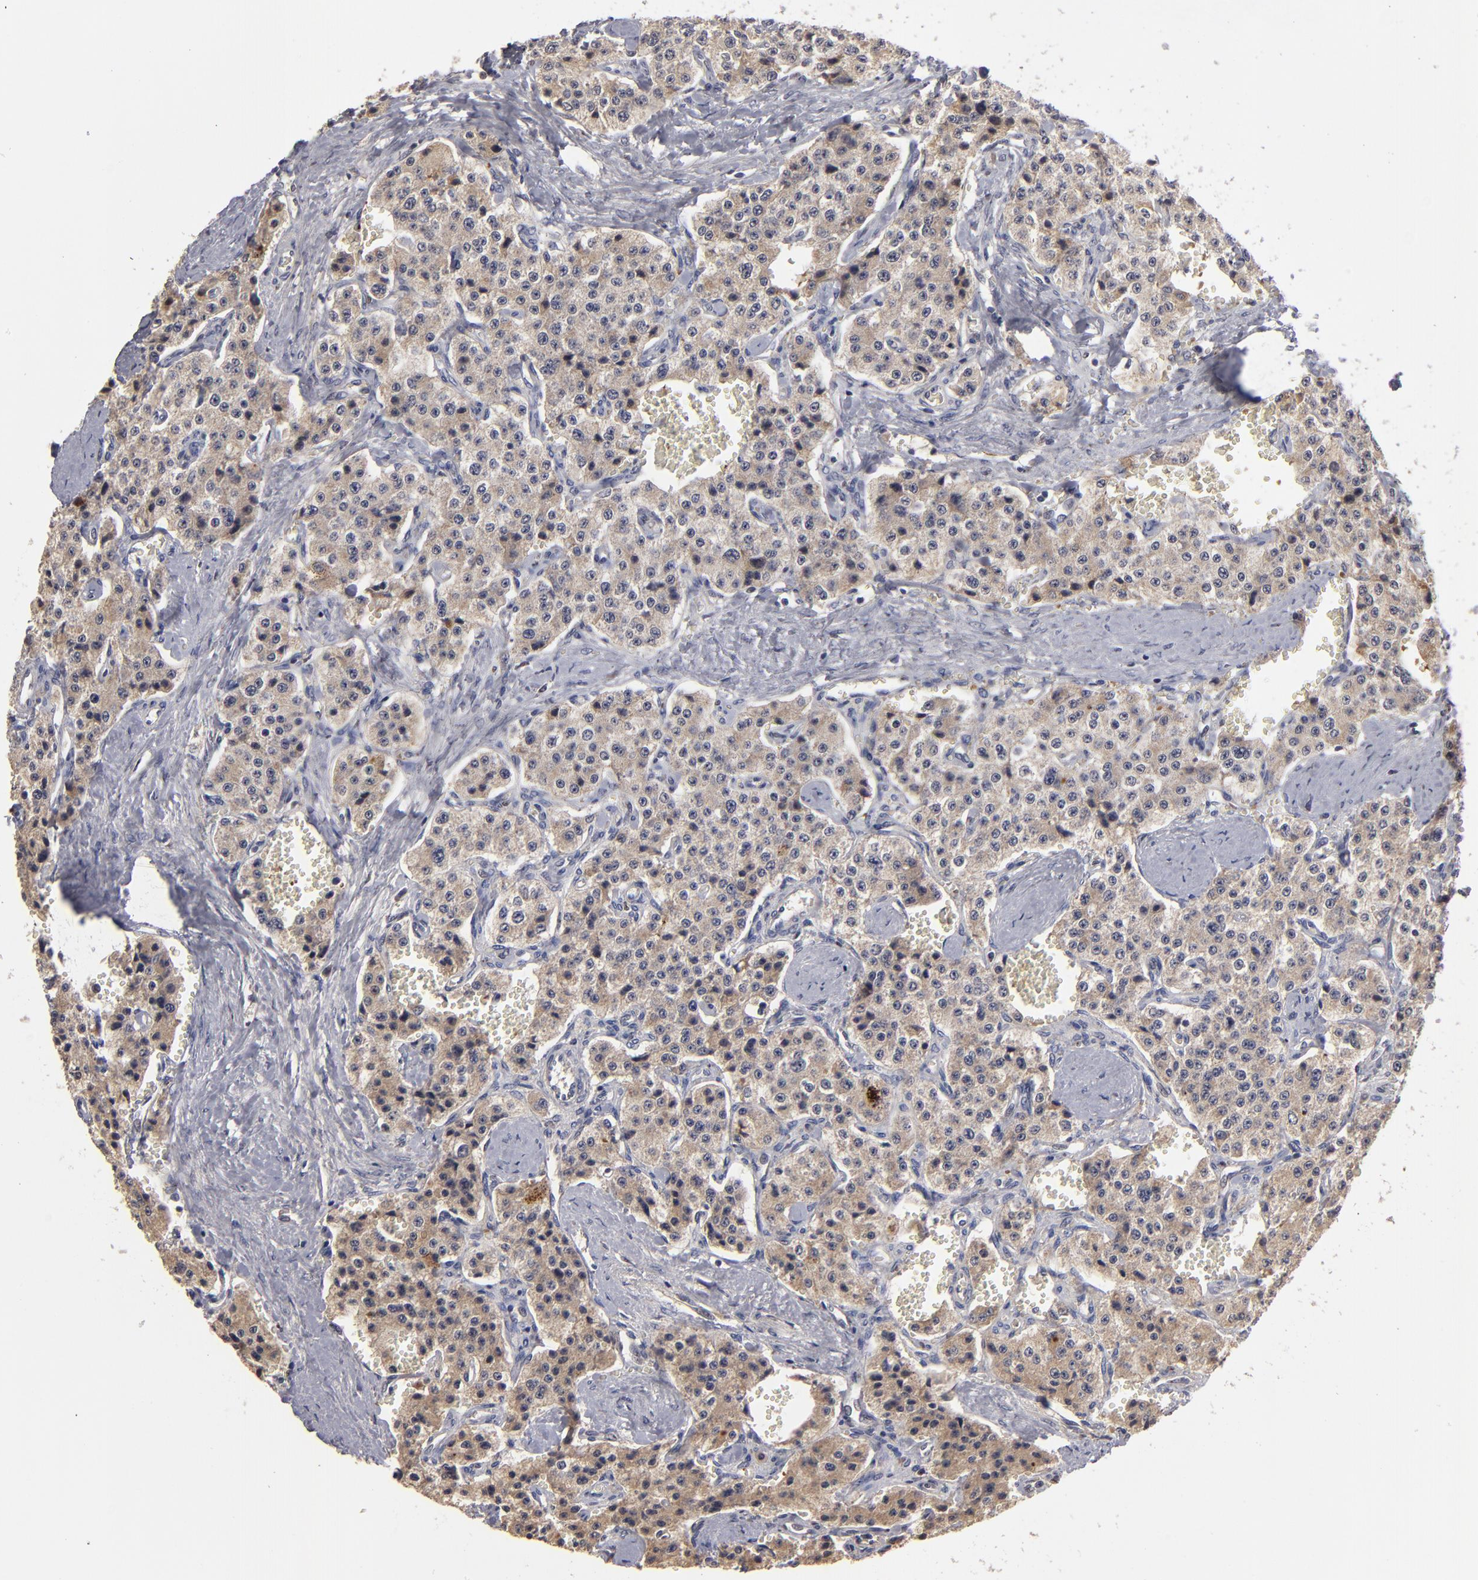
{"staining": {"intensity": "moderate", "quantity": ">75%", "location": "cytoplasmic/membranous"}, "tissue": "carcinoid", "cell_type": "Tumor cells", "image_type": "cancer", "snomed": [{"axis": "morphology", "description": "Carcinoid, malignant, NOS"}, {"axis": "topography", "description": "Small intestine"}], "caption": "Moderate cytoplasmic/membranous protein staining is present in approximately >75% of tumor cells in malignant carcinoid. Using DAB (brown) and hematoxylin (blue) stains, captured at high magnification using brightfield microscopy.", "gene": "EXD2", "patient": {"sex": "male", "age": 52}}